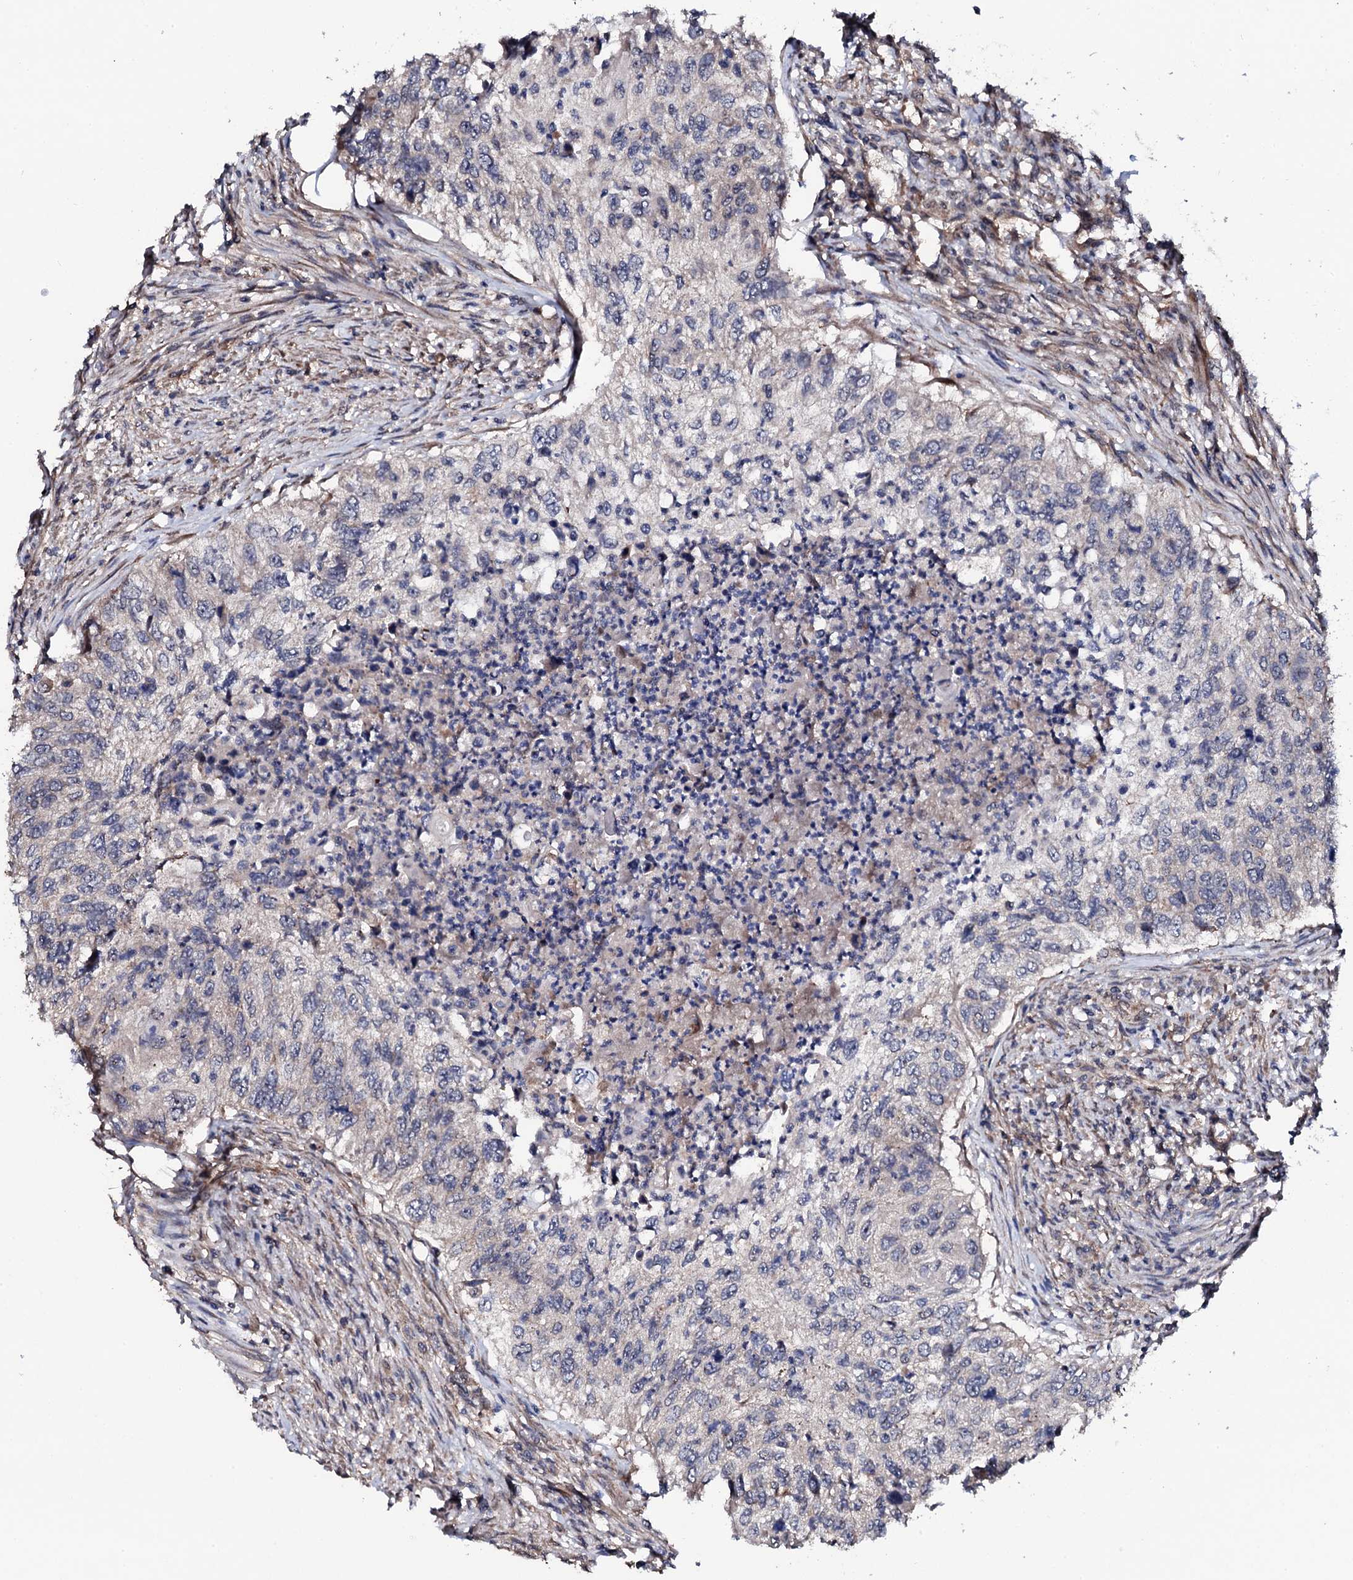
{"staining": {"intensity": "negative", "quantity": "none", "location": "none"}, "tissue": "urothelial cancer", "cell_type": "Tumor cells", "image_type": "cancer", "snomed": [{"axis": "morphology", "description": "Urothelial carcinoma, High grade"}, {"axis": "topography", "description": "Urinary bladder"}], "caption": "This is an immunohistochemistry image of human urothelial carcinoma (high-grade). There is no staining in tumor cells.", "gene": "IP6K1", "patient": {"sex": "female", "age": 60}}